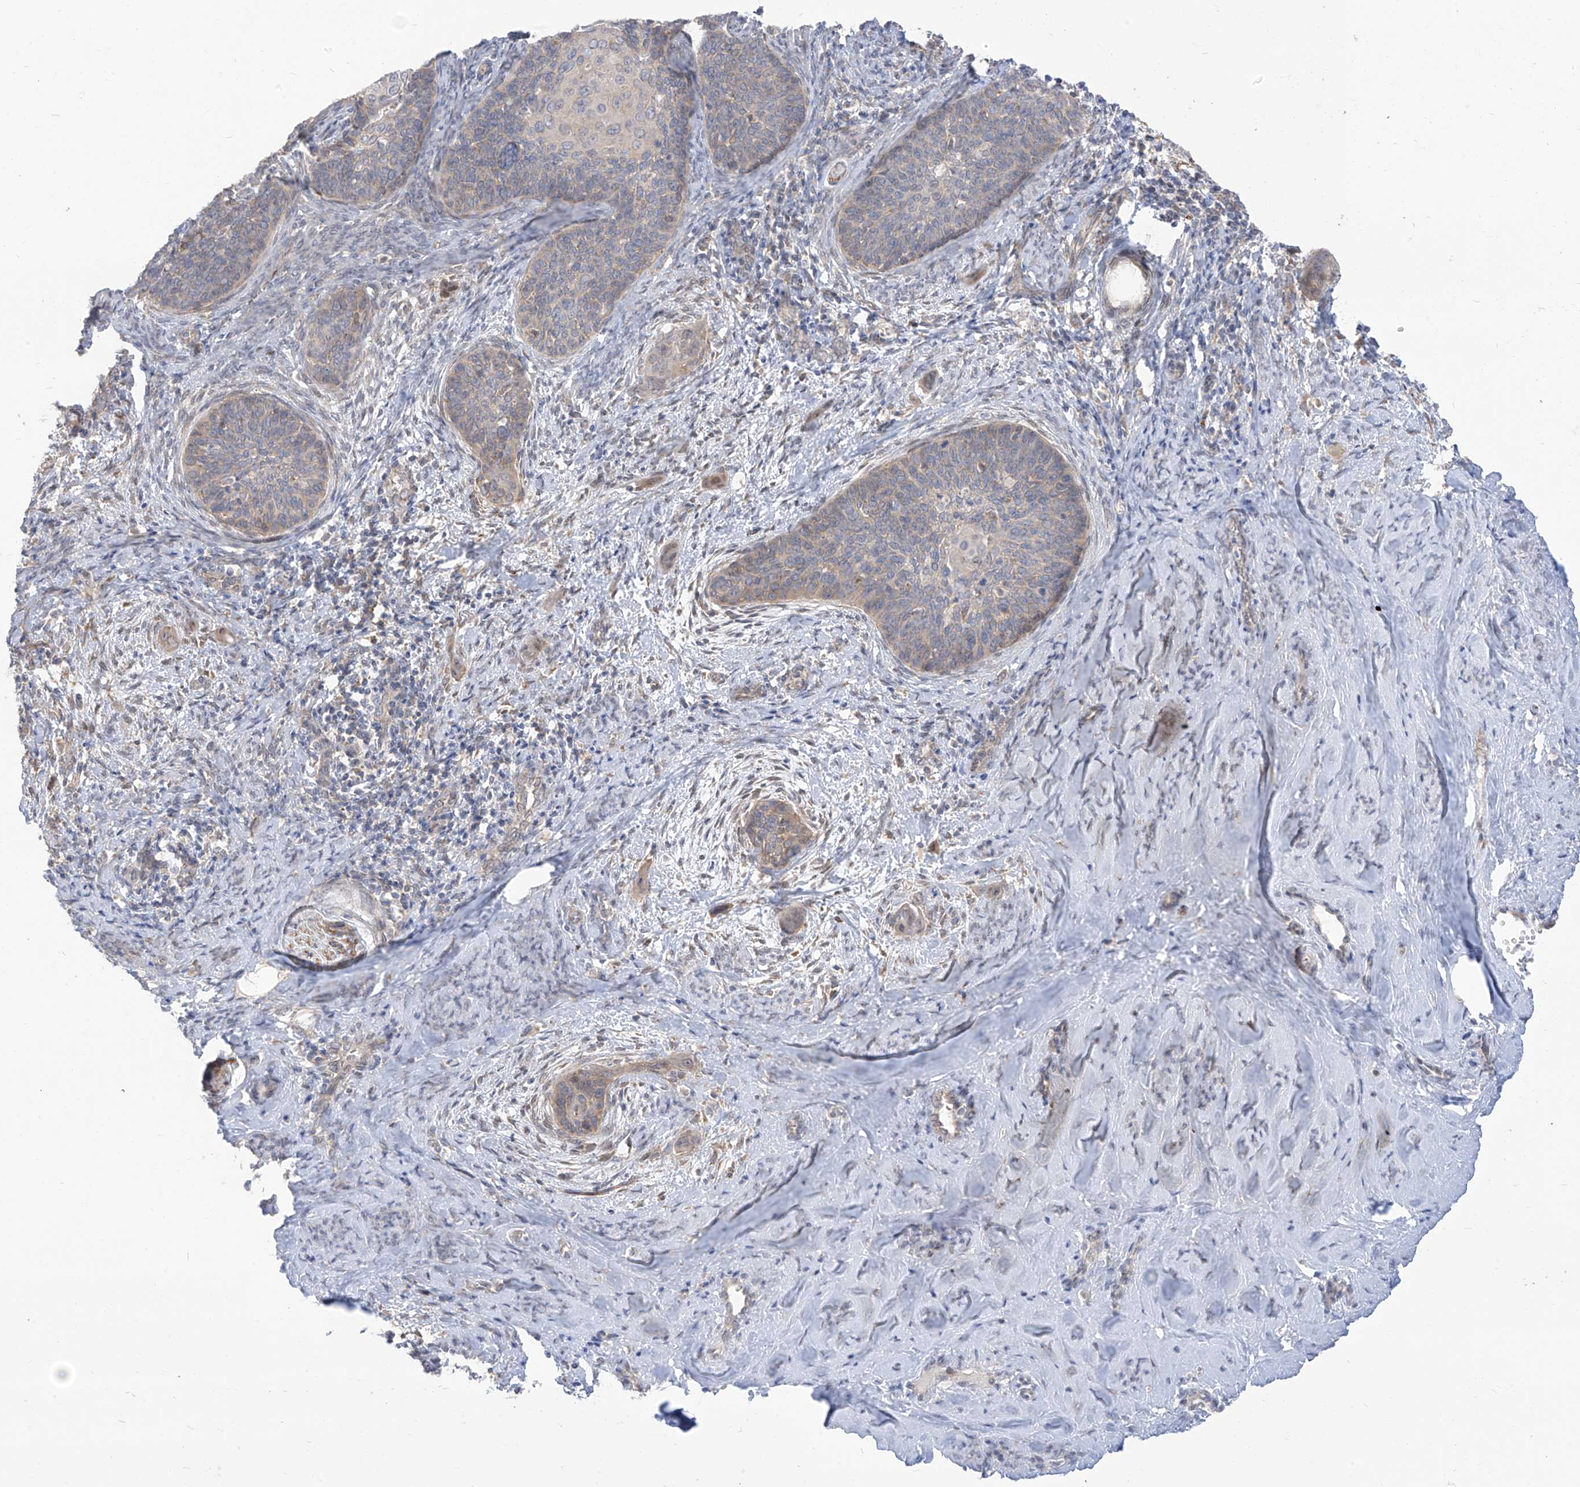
{"staining": {"intensity": "weak", "quantity": "<25%", "location": "cytoplasmic/membranous"}, "tissue": "cervical cancer", "cell_type": "Tumor cells", "image_type": "cancer", "snomed": [{"axis": "morphology", "description": "Squamous cell carcinoma, NOS"}, {"axis": "topography", "description": "Cervix"}], "caption": "High magnification brightfield microscopy of cervical cancer (squamous cell carcinoma) stained with DAB (brown) and counterstained with hematoxylin (blue): tumor cells show no significant staining. (Stains: DAB (3,3'-diaminobenzidine) immunohistochemistry (IHC) with hematoxylin counter stain, Microscopy: brightfield microscopy at high magnification).", "gene": "ARHGEF40", "patient": {"sex": "female", "age": 33}}